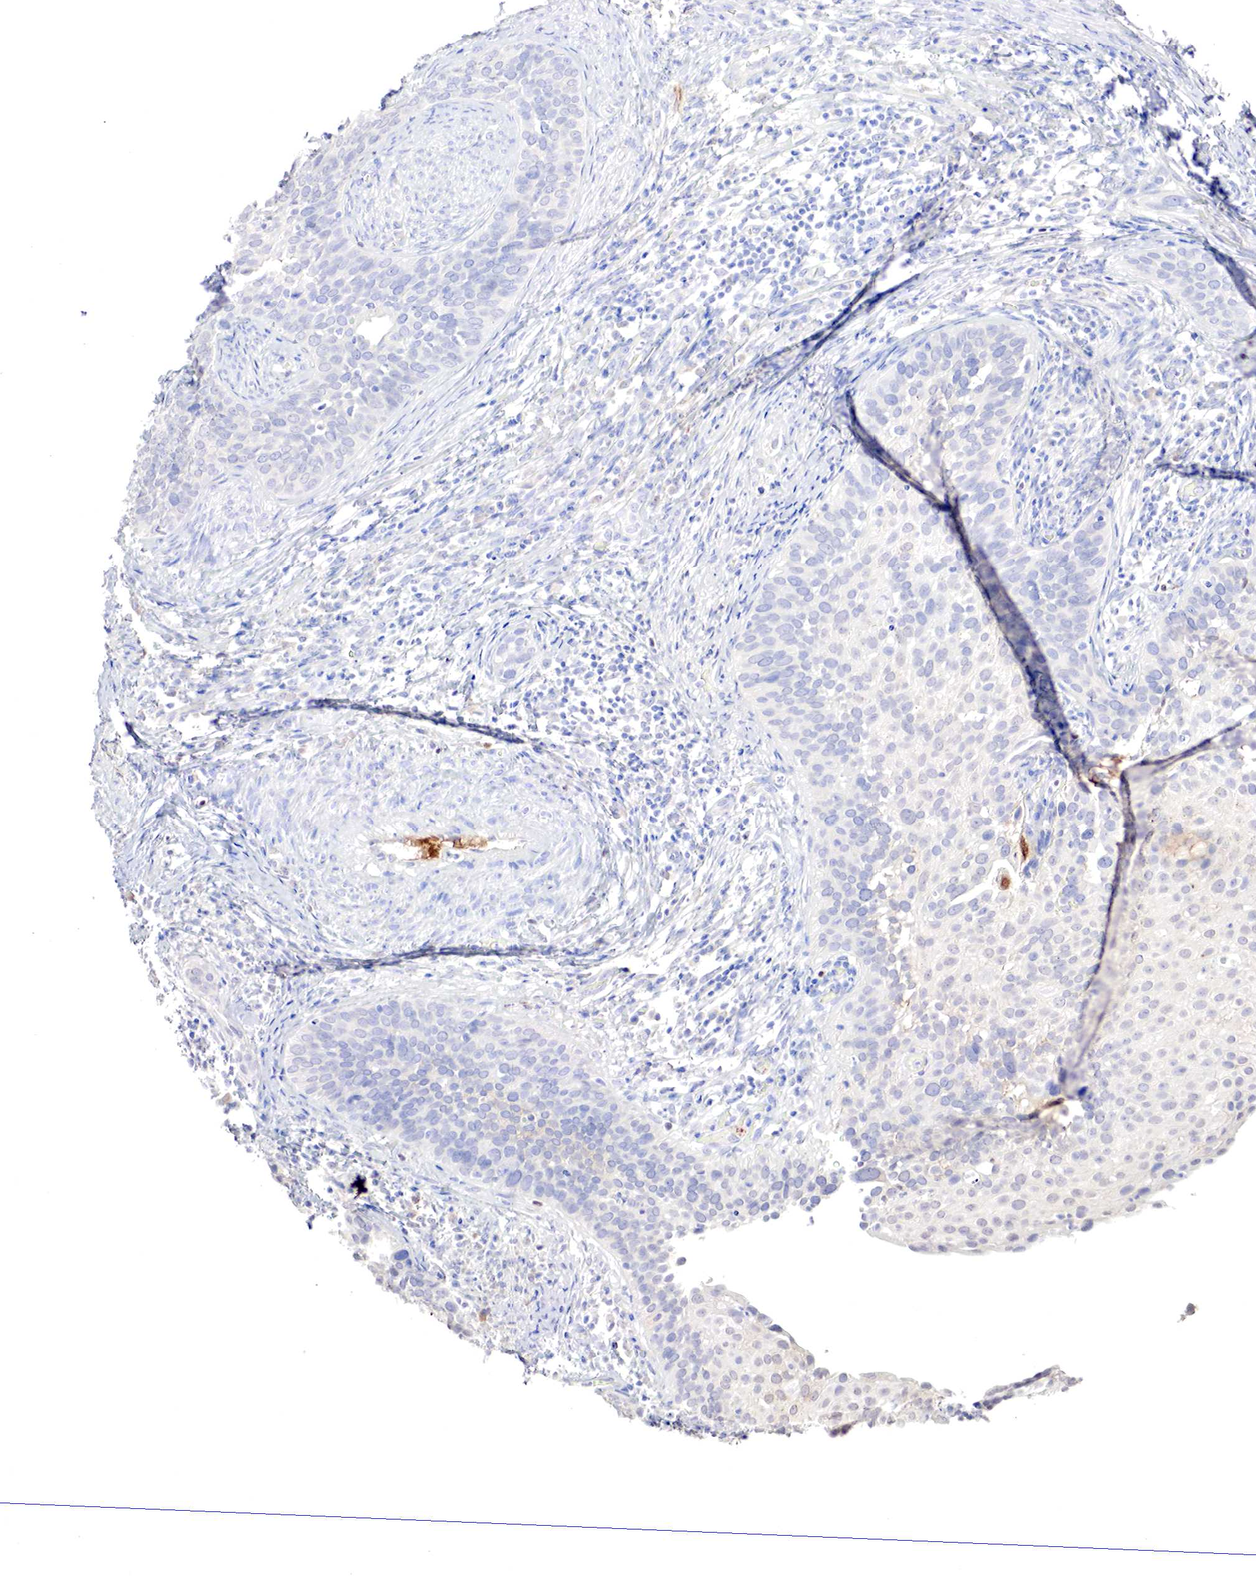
{"staining": {"intensity": "negative", "quantity": "none", "location": "none"}, "tissue": "cervical cancer", "cell_type": "Tumor cells", "image_type": "cancer", "snomed": [{"axis": "morphology", "description": "Squamous cell carcinoma, NOS"}, {"axis": "topography", "description": "Cervix"}], "caption": "Immunohistochemical staining of squamous cell carcinoma (cervical) demonstrates no significant positivity in tumor cells. (Brightfield microscopy of DAB (3,3'-diaminobenzidine) immunohistochemistry (IHC) at high magnification).", "gene": "GATA1", "patient": {"sex": "female", "age": 31}}